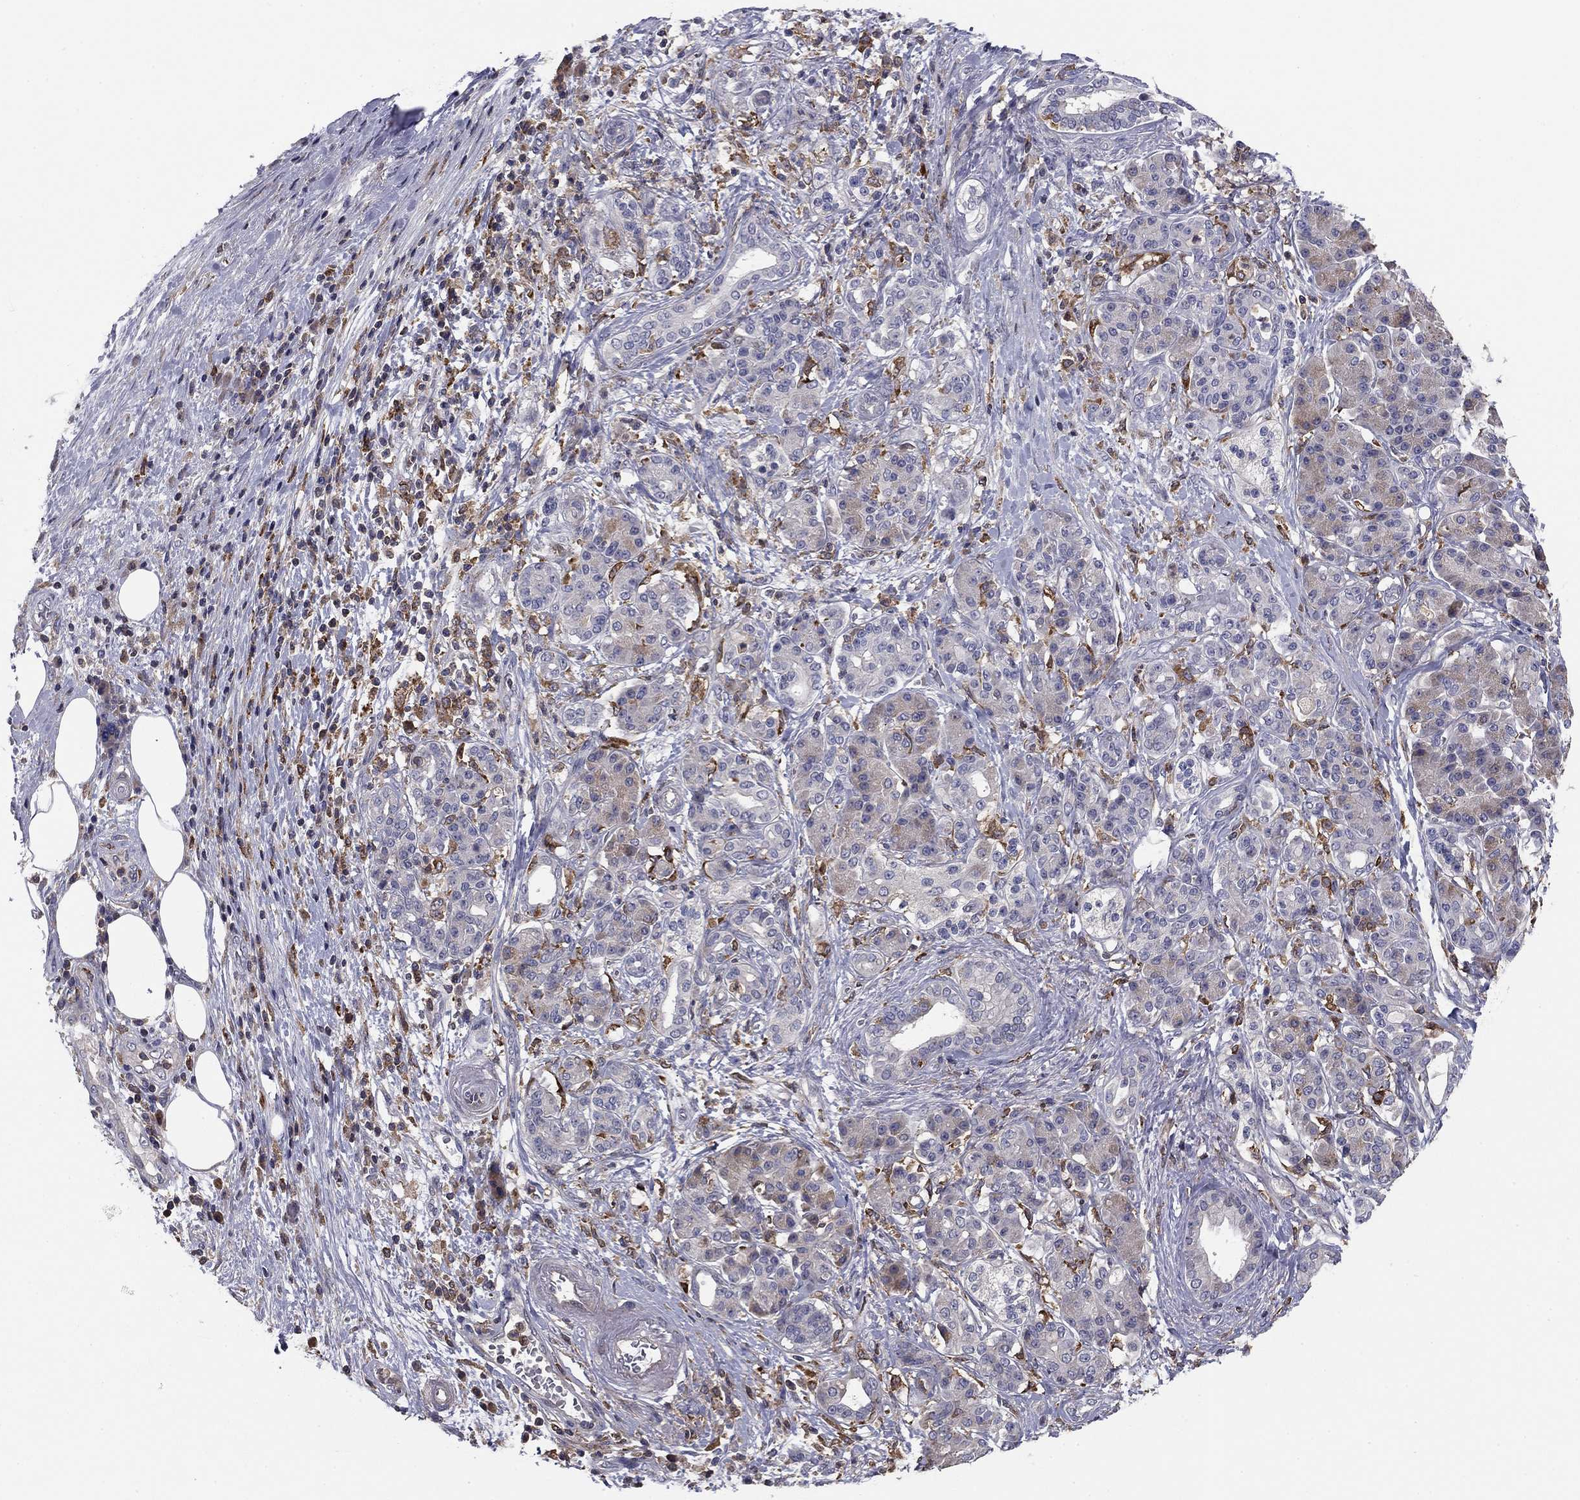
{"staining": {"intensity": "negative", "quantity": "none", "location": "none"}, "tissue": "pancreatic cancer", "cell_type": "Tumor cells", "image_type": "cancer", "snomed": [{"axis": "morphology", "description": "Adenocarcinoma, NOS"}, {"axis": "topography", "description": "Pancreas"}], "caption": "Tumor cells show no significant positivity in pancreatic cancer. The staining was performed using DAB (3,3'-diaminobenzidine) to visualize the protein expression in brown, while the nuclei were stained in blue with hematoxylin (Magnification: 20x).", "gene": "PLCB2", "patient": {"sex": "female", "age": 73}}